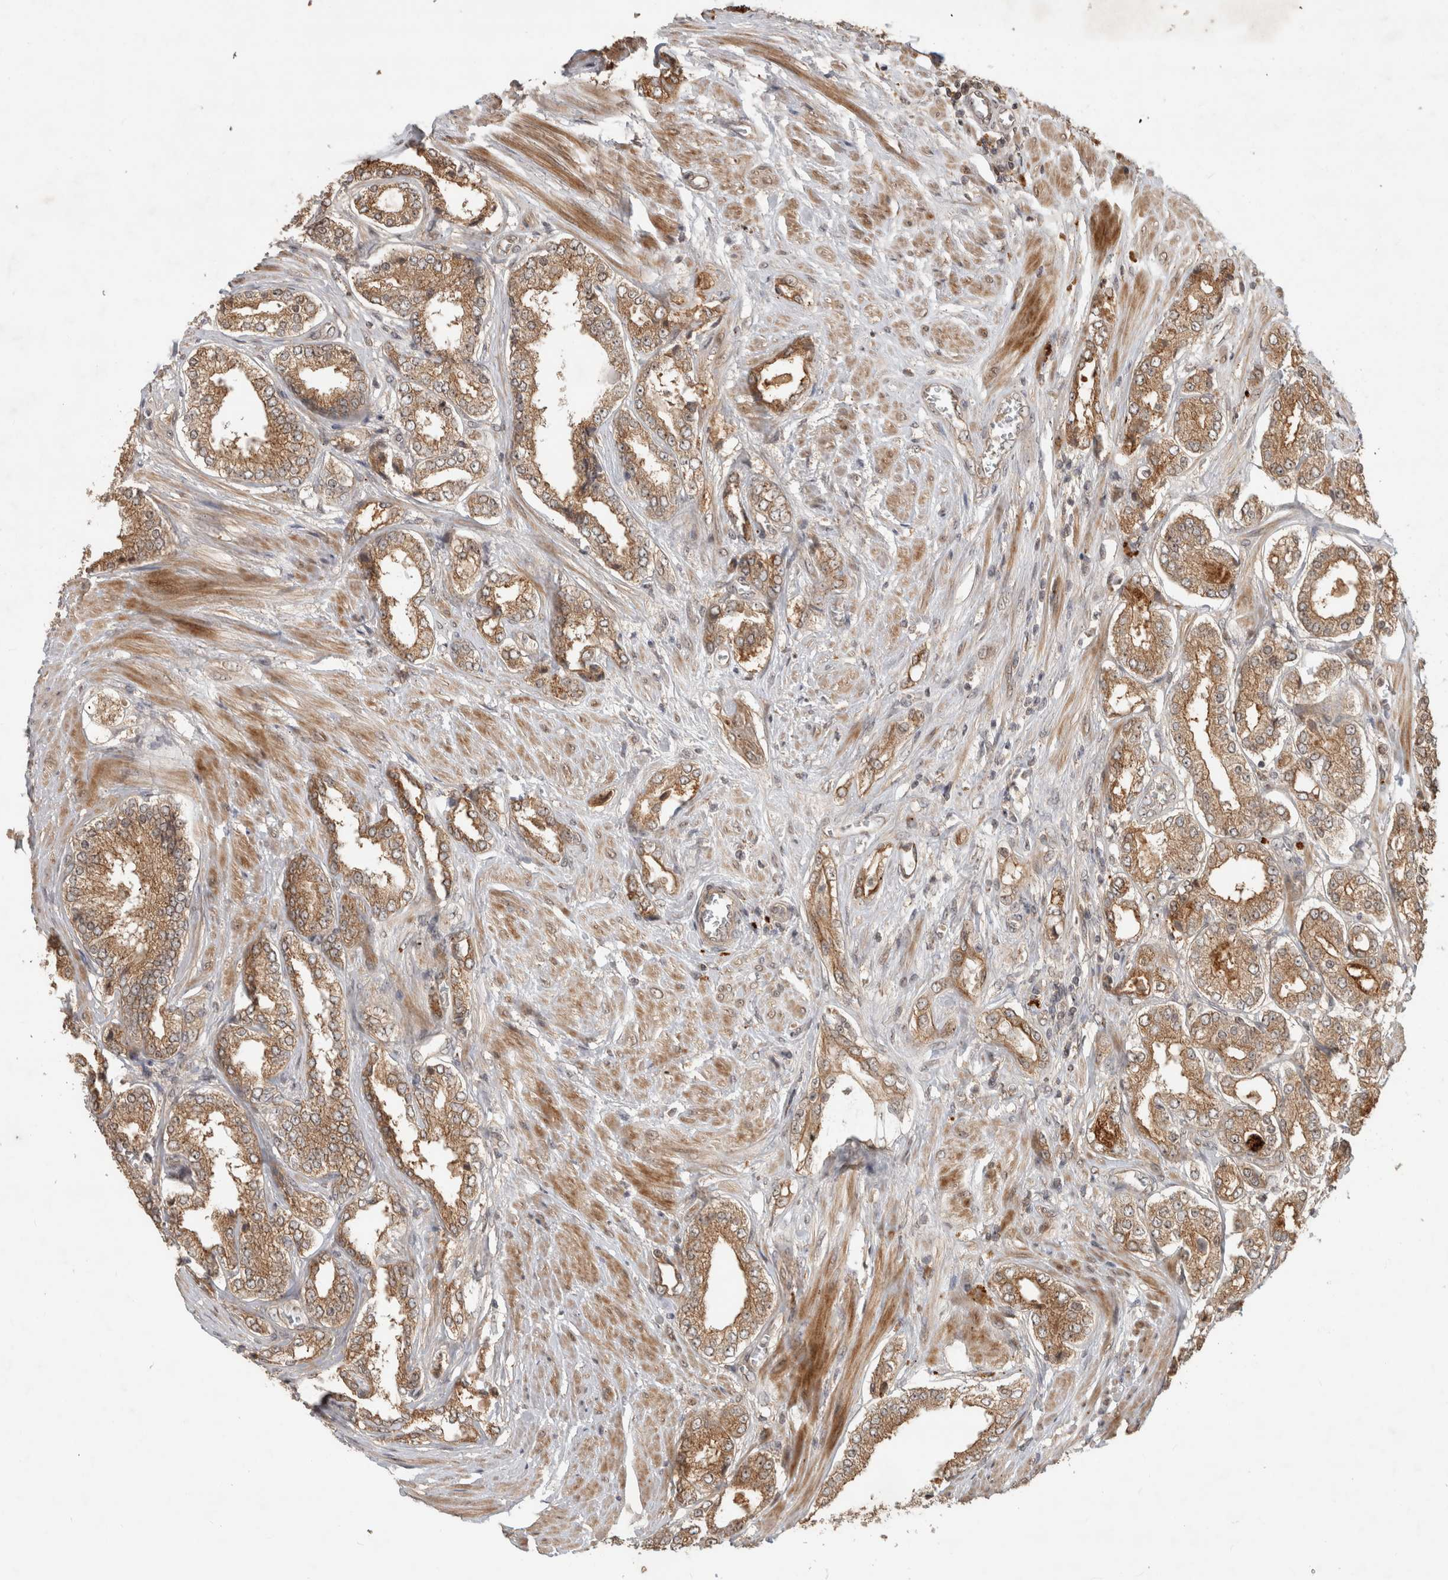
{"staining": {"intensity": "moderate", "quantity": ">75%", "location": "cytoplasmic/membranous"}, "tissue": "prostate cancer", "cell_type": "Tumor cells", "image_type": "cancer", "snomed": [{"axis": "morphology", "description": "Adenocarcinoma, Low grade"}, {"axis": "topography", "description": "Prostate"}], "caption": "This micrograph reveals IHC staining of prostate adenocarcinoma (low-grade), with medium moderate cytoplasmic/membranous staining in approximately >75% of tumor cells.", "gene": "PITPNC1", "patient": {"sex": "male", "age": 62}}